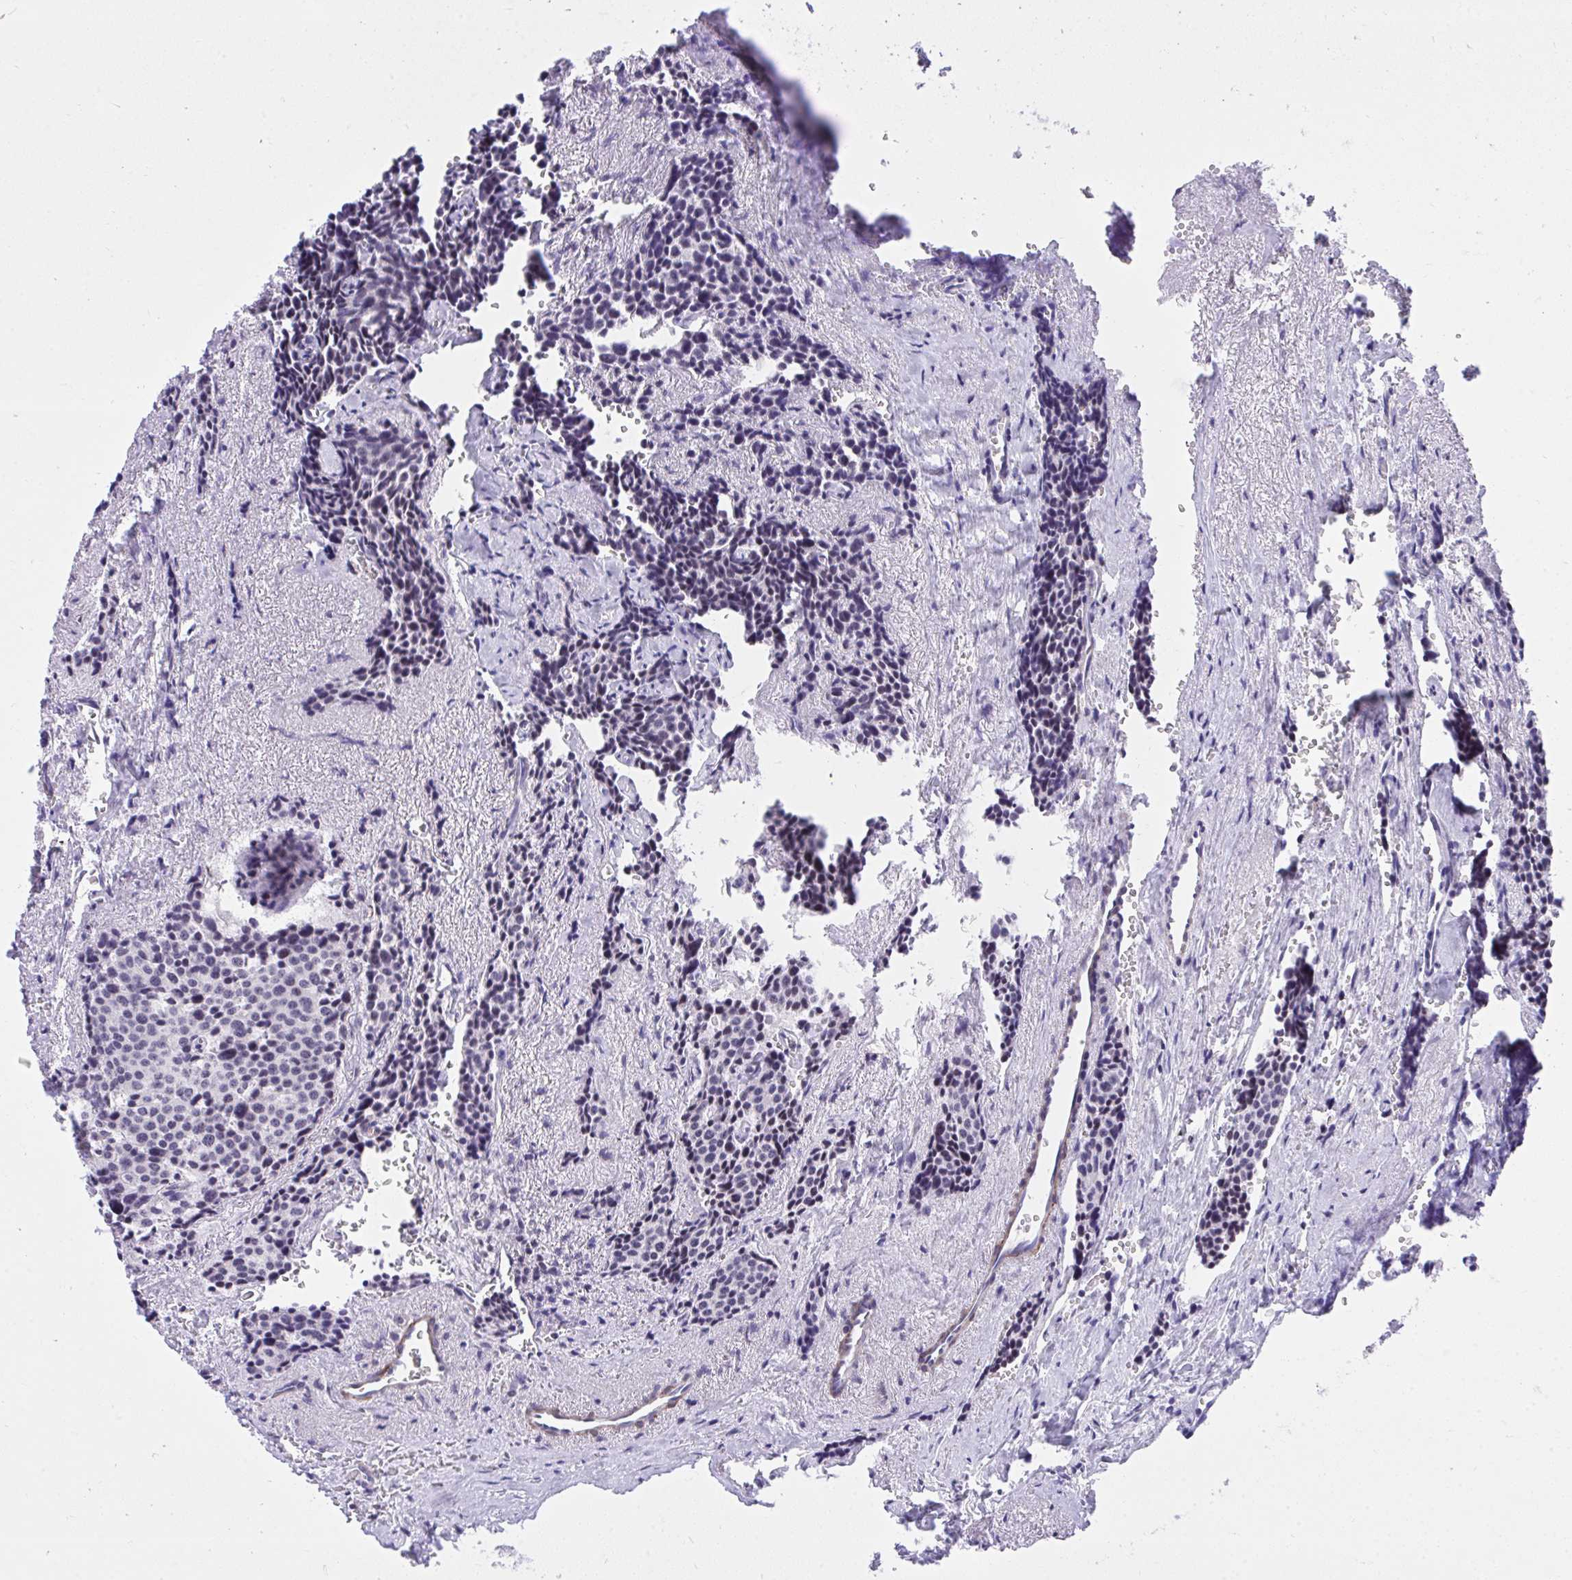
{"staining": {"intensity": "negative", "quantity": "none", "location": "none"}, "tissue": "carcinoid", "cell_type": "Tumor cells", "image_type": "cancer", "snomed": [{"axis": "morphology", "description": "Carcinoid, malignant, NOS"}, {"axis": "topography", "description": "Small intestine"}], "caption": "Tumor cells show no significant expression in carcinoid (malignant).", "gene": "KCNN4", "patient": {"sex": "male", "age": 73}}